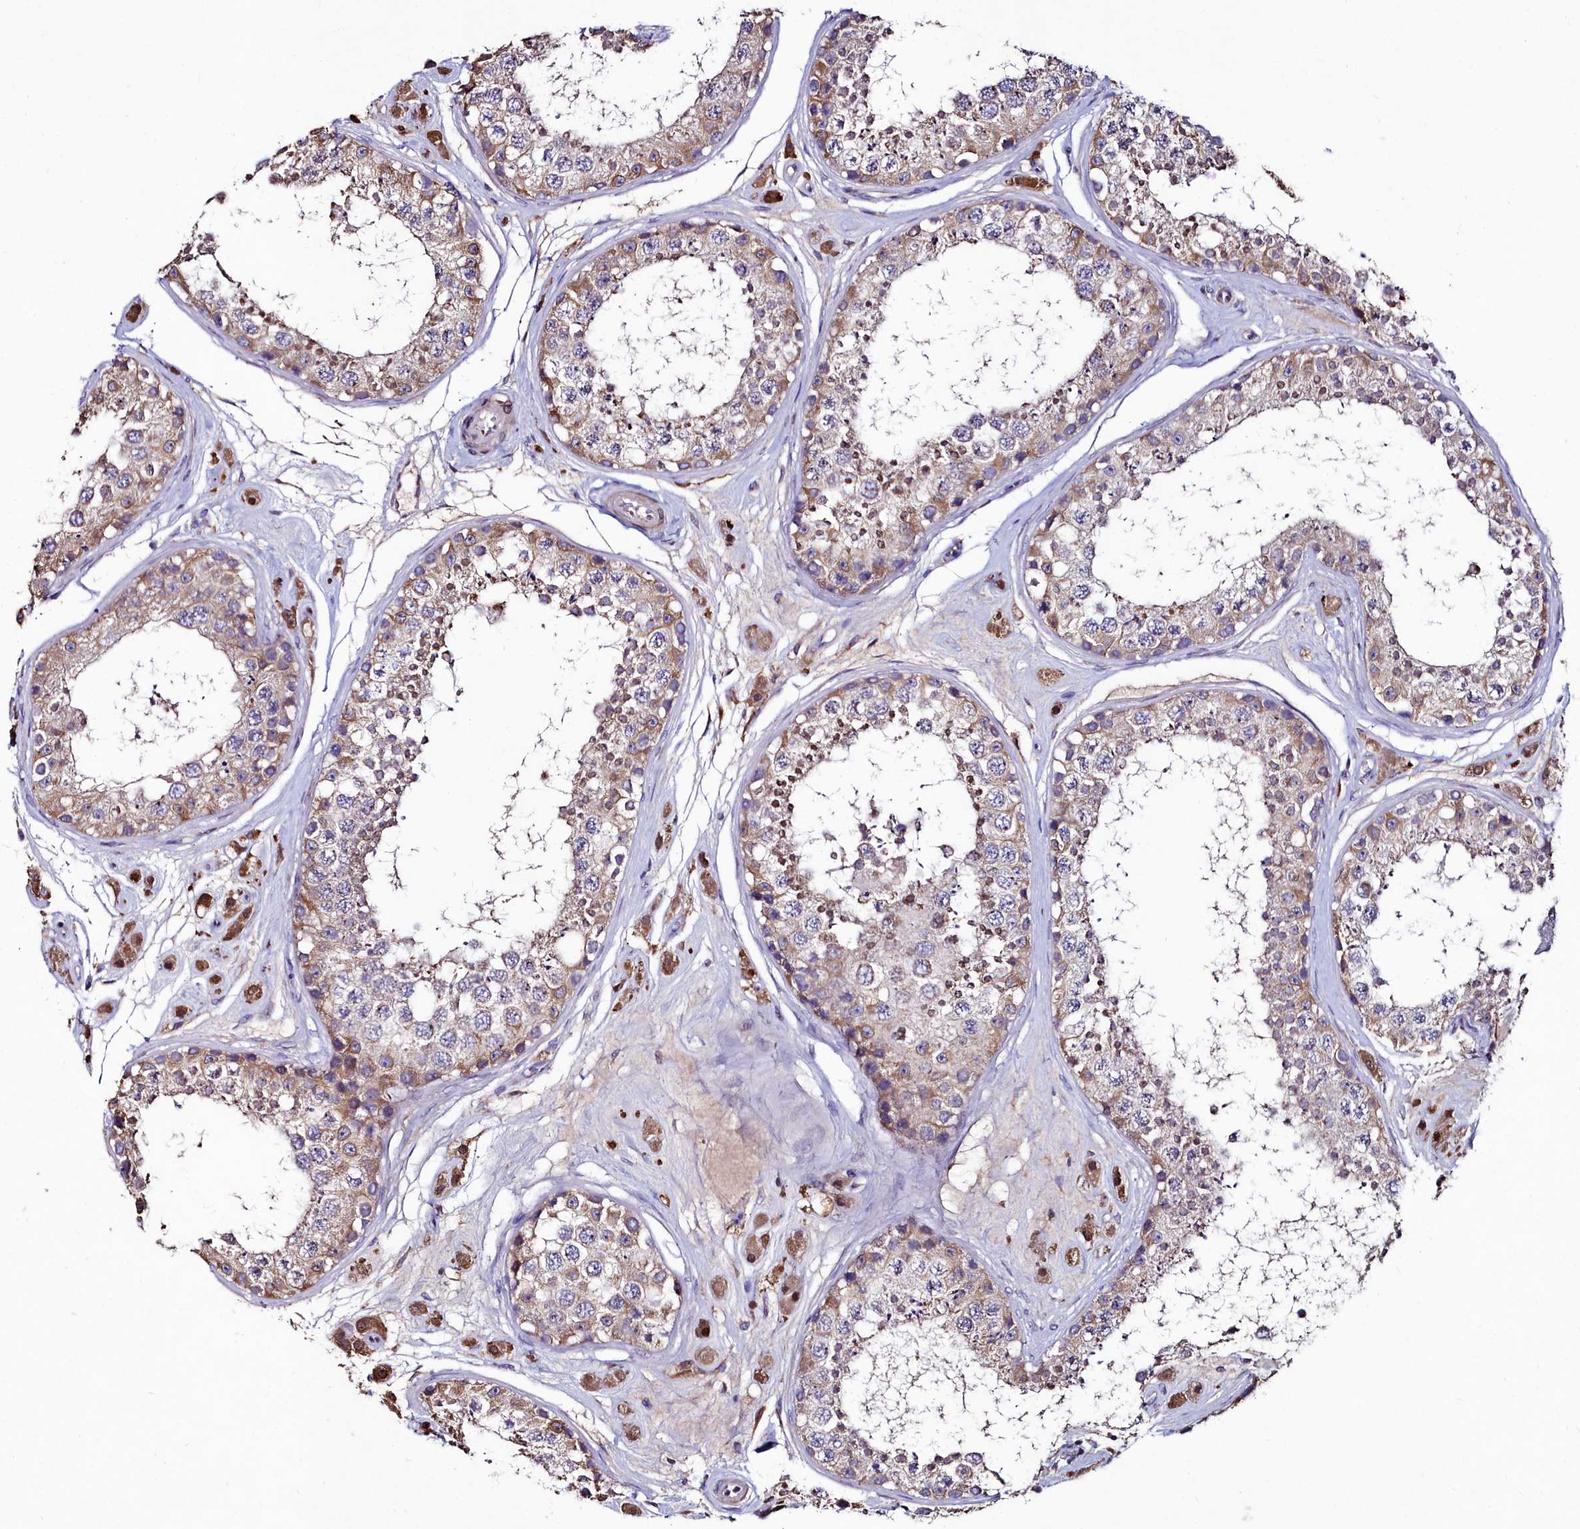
{"staining": {"intensity": "moderate", "quantity": "25%-75%", "location": "cytoplasmic/membranous"}, "tissue": "testis", "cell_type": "Cells in seminiferous ducts", "image_type": "normal", "snomed": [{"axis": "morphology", "description": "Normal tissue, NOS"}, {"axis": "topography", "description": "Testis"}], "caption": "DAB immunohistochemical staining of unremarkable human testis reveals moderate cytoplasmic/membranous protein expression in approximately 25%-75% of cells in seminiferous ducts. (Stains: DAB (3,3'-diaminobenzidine) in brown, nuclei in blue, Microscopy: brightfield microscopy at high magnification).", "gene": "AMBRA1", "patient": {"sex": "male", "age": 25}}